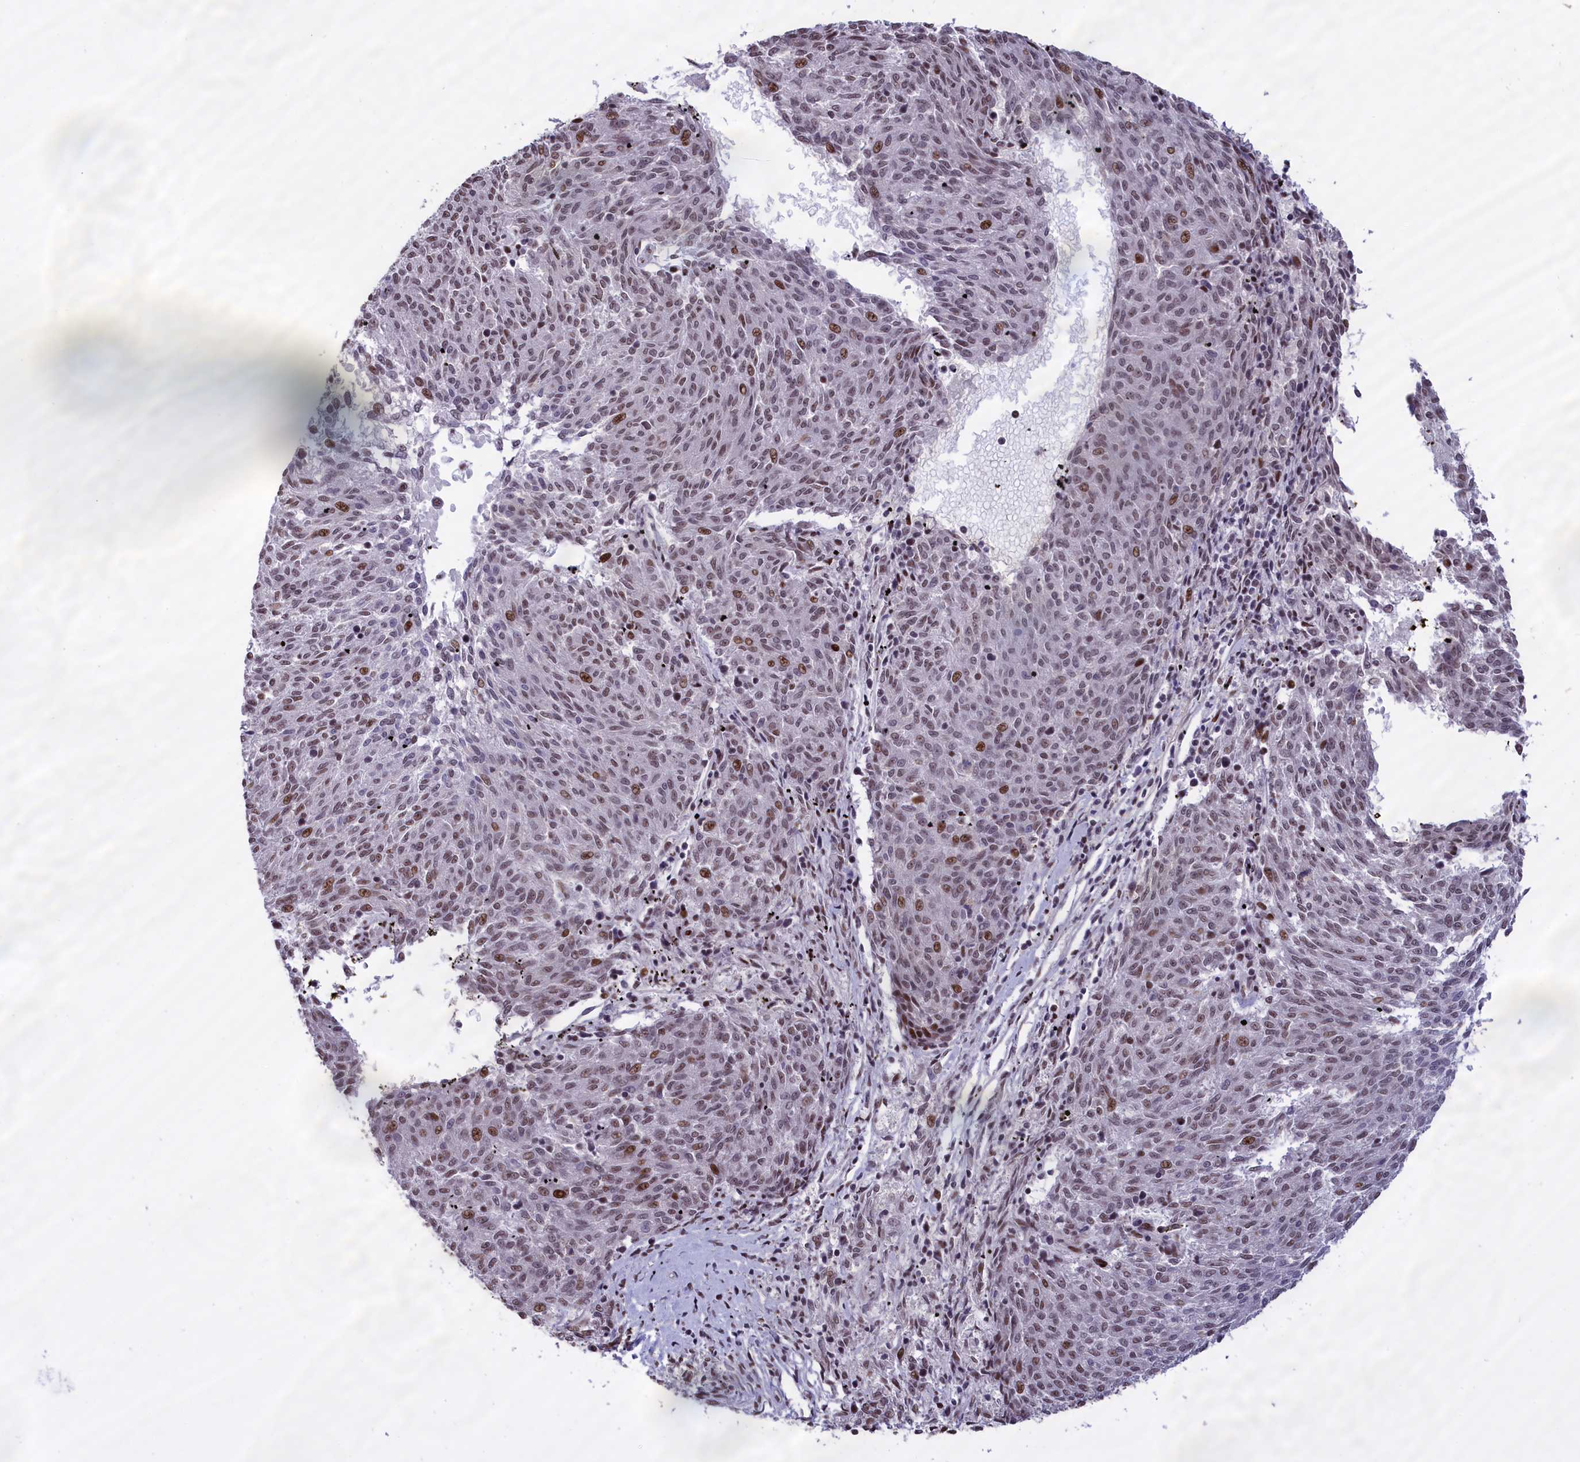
{"staining": {"intensity": "moderate", "quantity": "<25%", "location": "nuclear"}, "tissue": "melanoma", "cell_type": "Tumor cells", "image_type": "cancer", "snomed": [{"axis": "morphology", "description": "Malignant melanoma, NOS"}, {"axis": "topography", "description": "Skin"}], "caption": "Immunohistochemistry (IHC) of melanoma displays low levels of moderate nuclear staining in about <25% of tumor cells.", "gene": "RELB", "patient": {"sex": "female", "age": 72}}